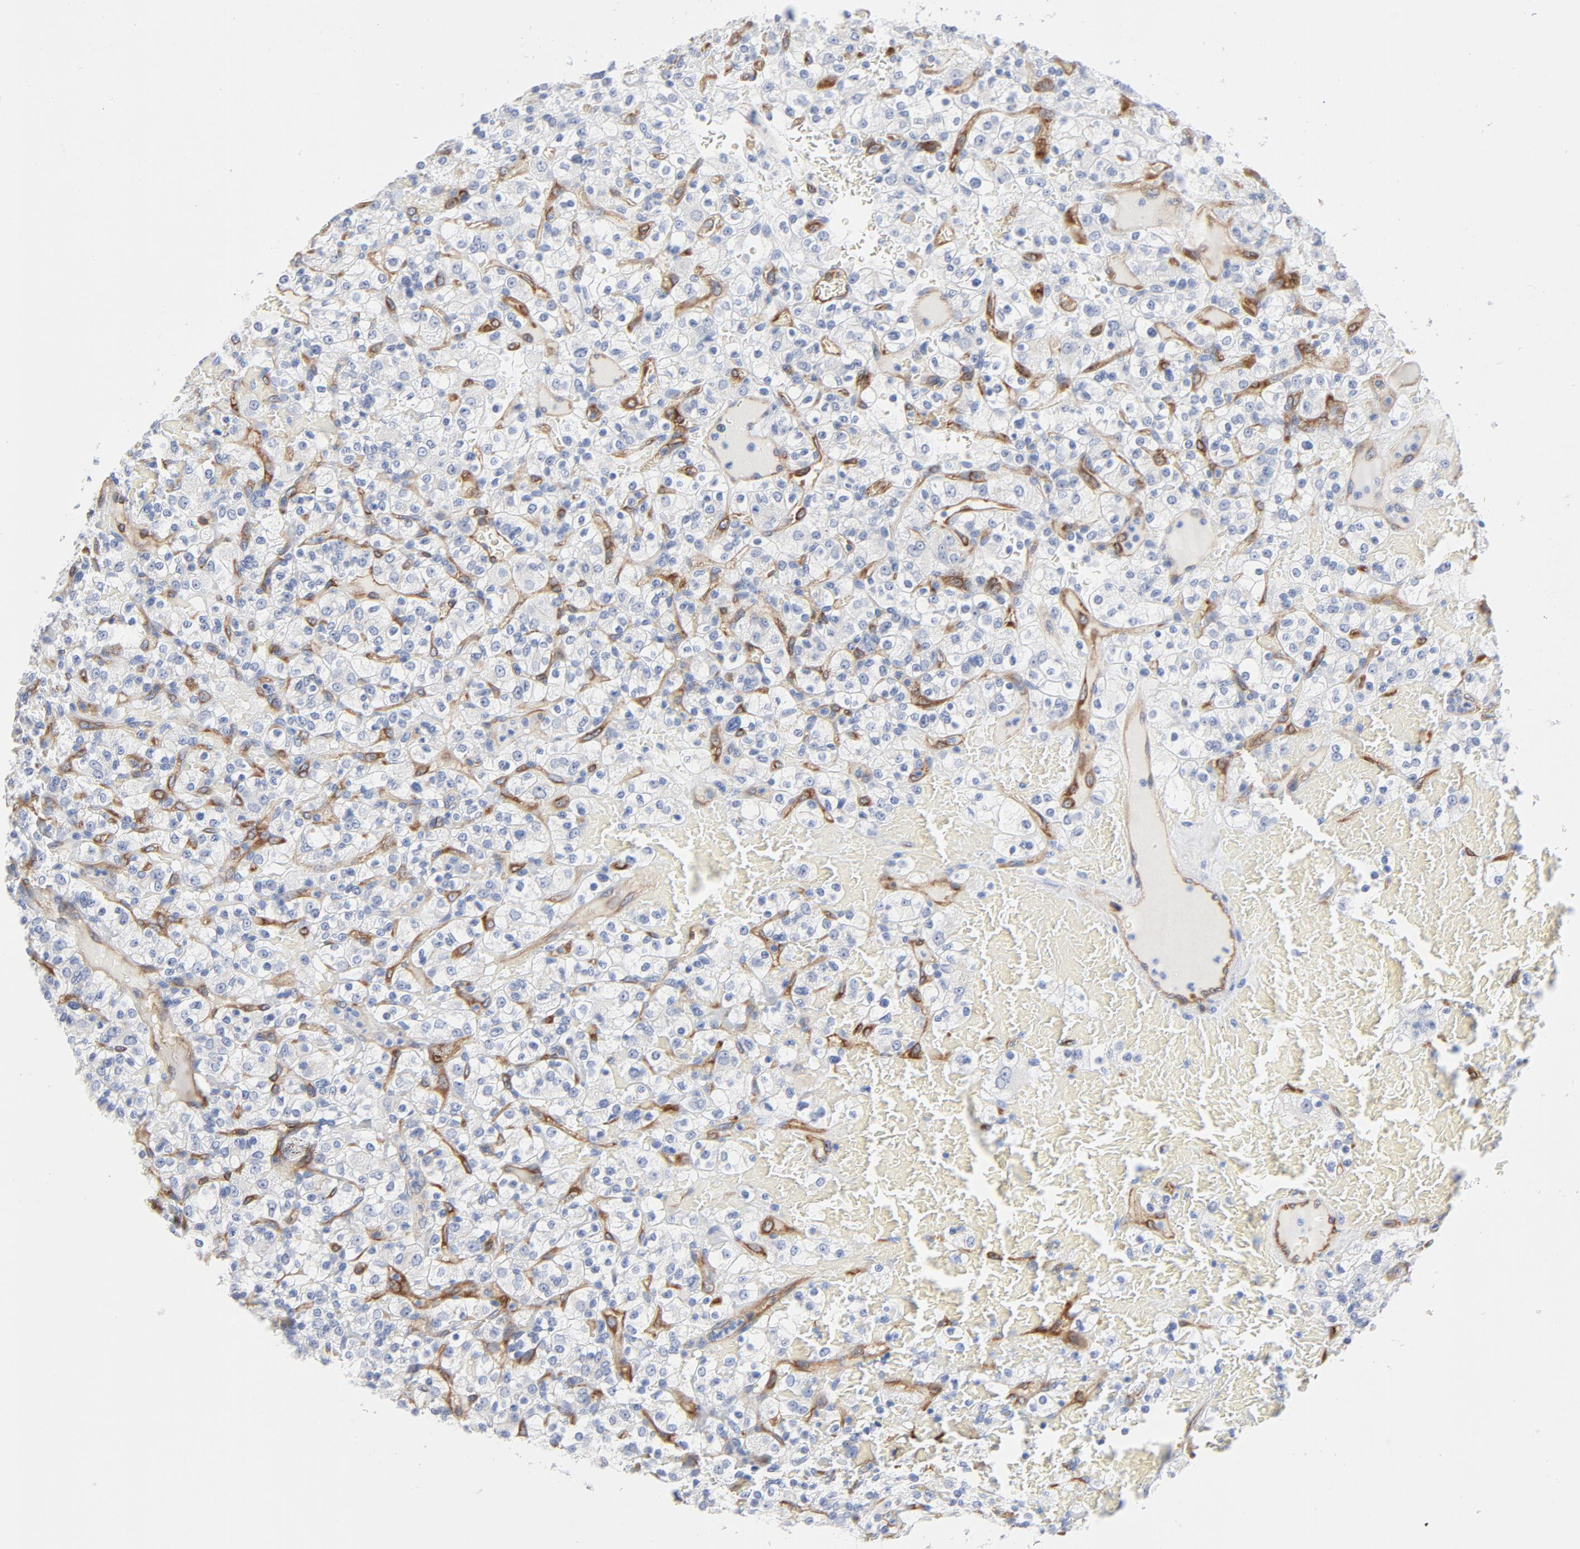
{"staining": {"intensity": "negative", "quantity": "none", "location": "none"}, "tissue": "renal cancer", "cell_type": "Tumor cells", "image_type": "cancer", "snomed": [{"axis": "morphology", "description": "Normal tissue, NOS"}, {"axis": "morphology", "description": "Adenocarcinoma, NOS"}, {"axis": "topography", "description": "Kidney"}], "caption": "Immunohistochemistry (IHC) image of neoplastic tissue: renal adenocarcinoma stained with DAB (3,3'-diaminobenzidine) exhibits no significant protein expression in tumor cells.", "gene": "SHANK3", "patient": {"sex": "female", "age": 72}}